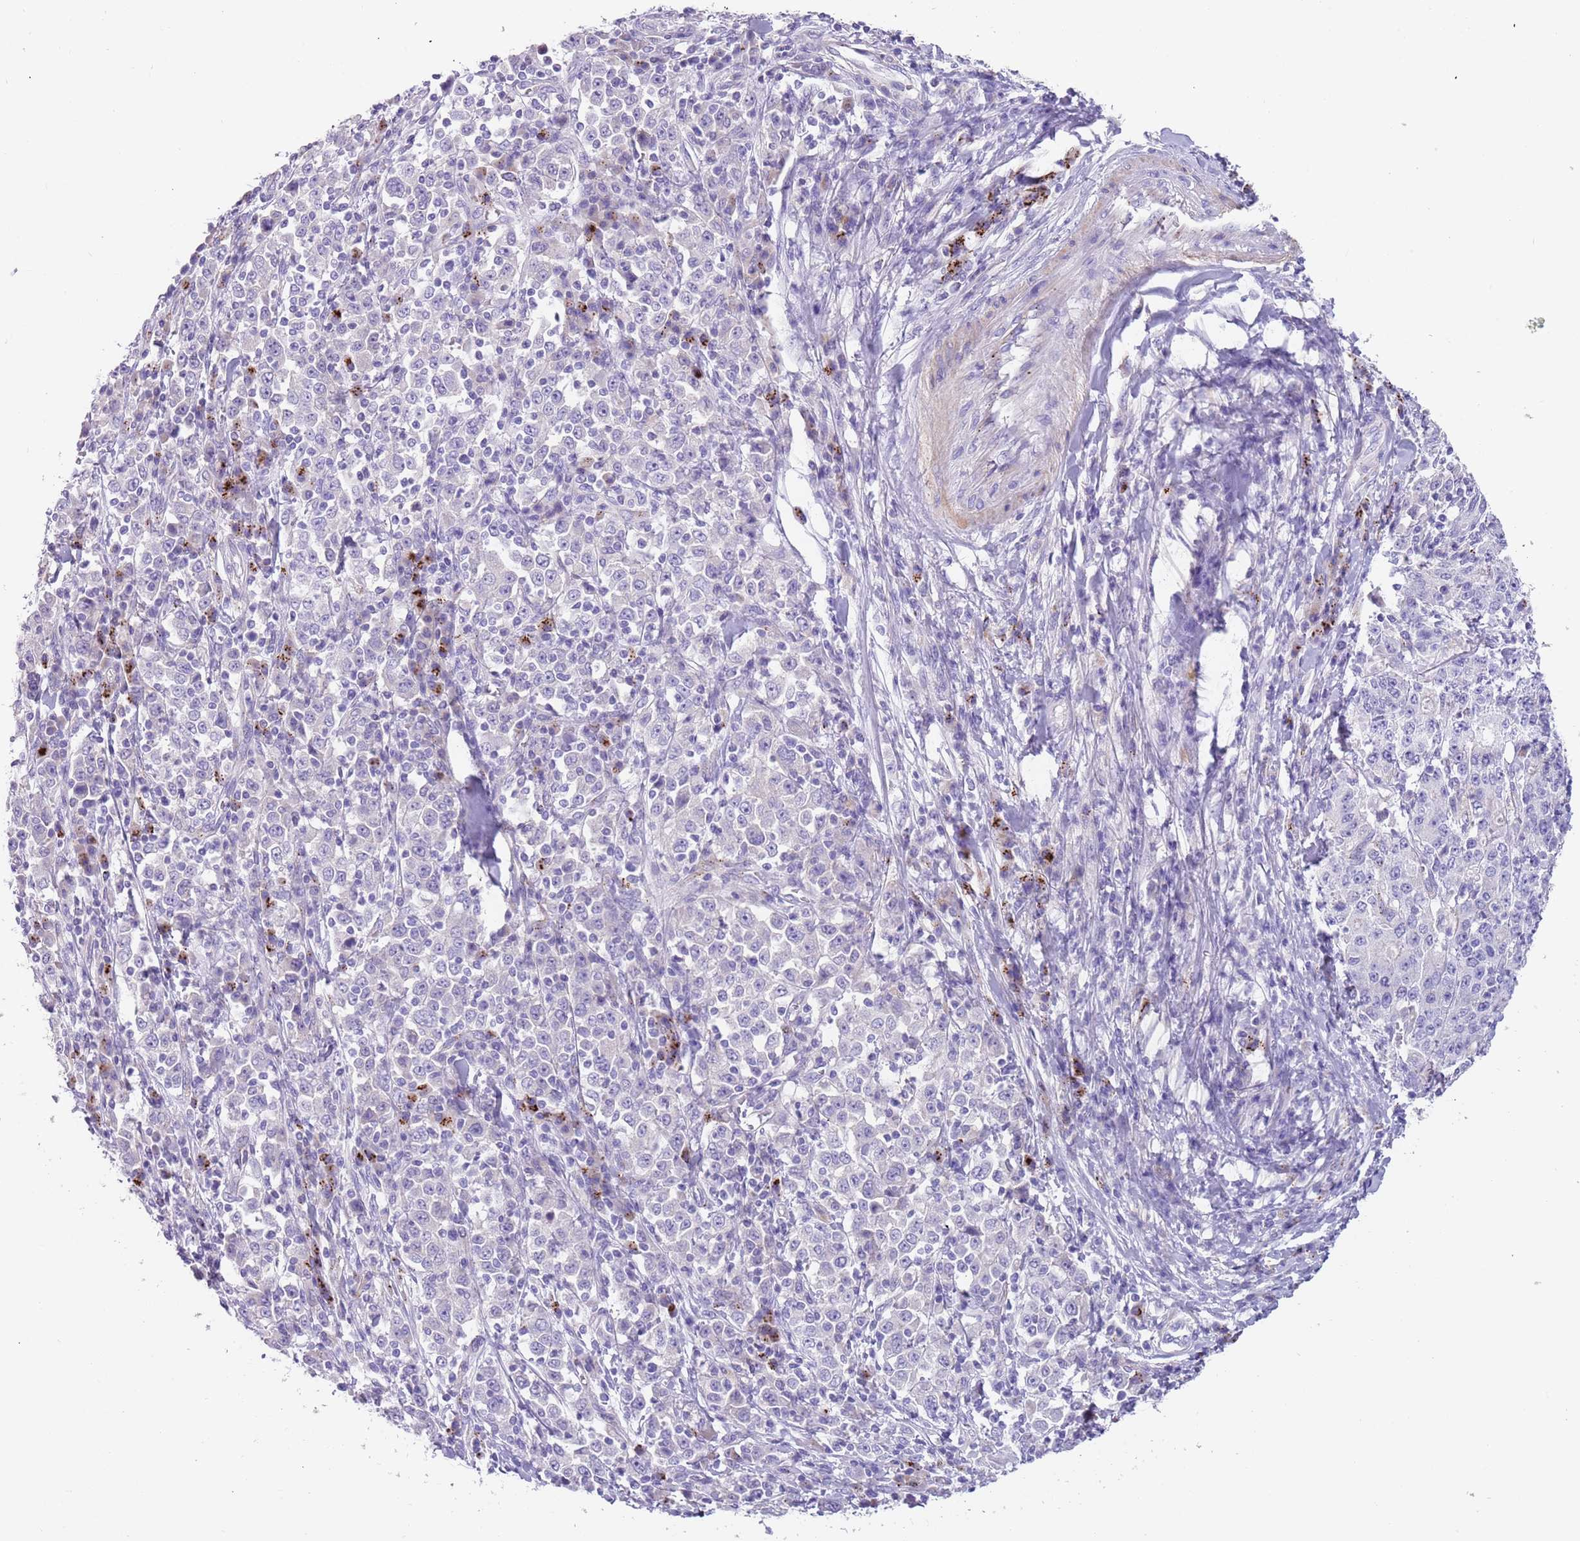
{"staining": {"intensity": "negative", "quantity": "none", "location": "none"}, "tissue": "stomach cancer", "cell_type": "Tumor cells", "image_type": "cancer", "snomed": [{"axis": "morphology", "description": "Normal tissue, NOS"}, {"axis": "morphology", "description": "Adenocarcinoma, NOS"}, {"axis": "topography", "description": "Stomach, upper"}, {"axis": "topography", "description": "Stomach"}], "caption": "The histopathology image displays no significant expression in tumor cells of stomach adenocarcinoma. (Immunohistochemistry, brightfield microscopy, high magnification).", "gene": "LRRN3", "patient": {"sex": "male", "age": 59}}